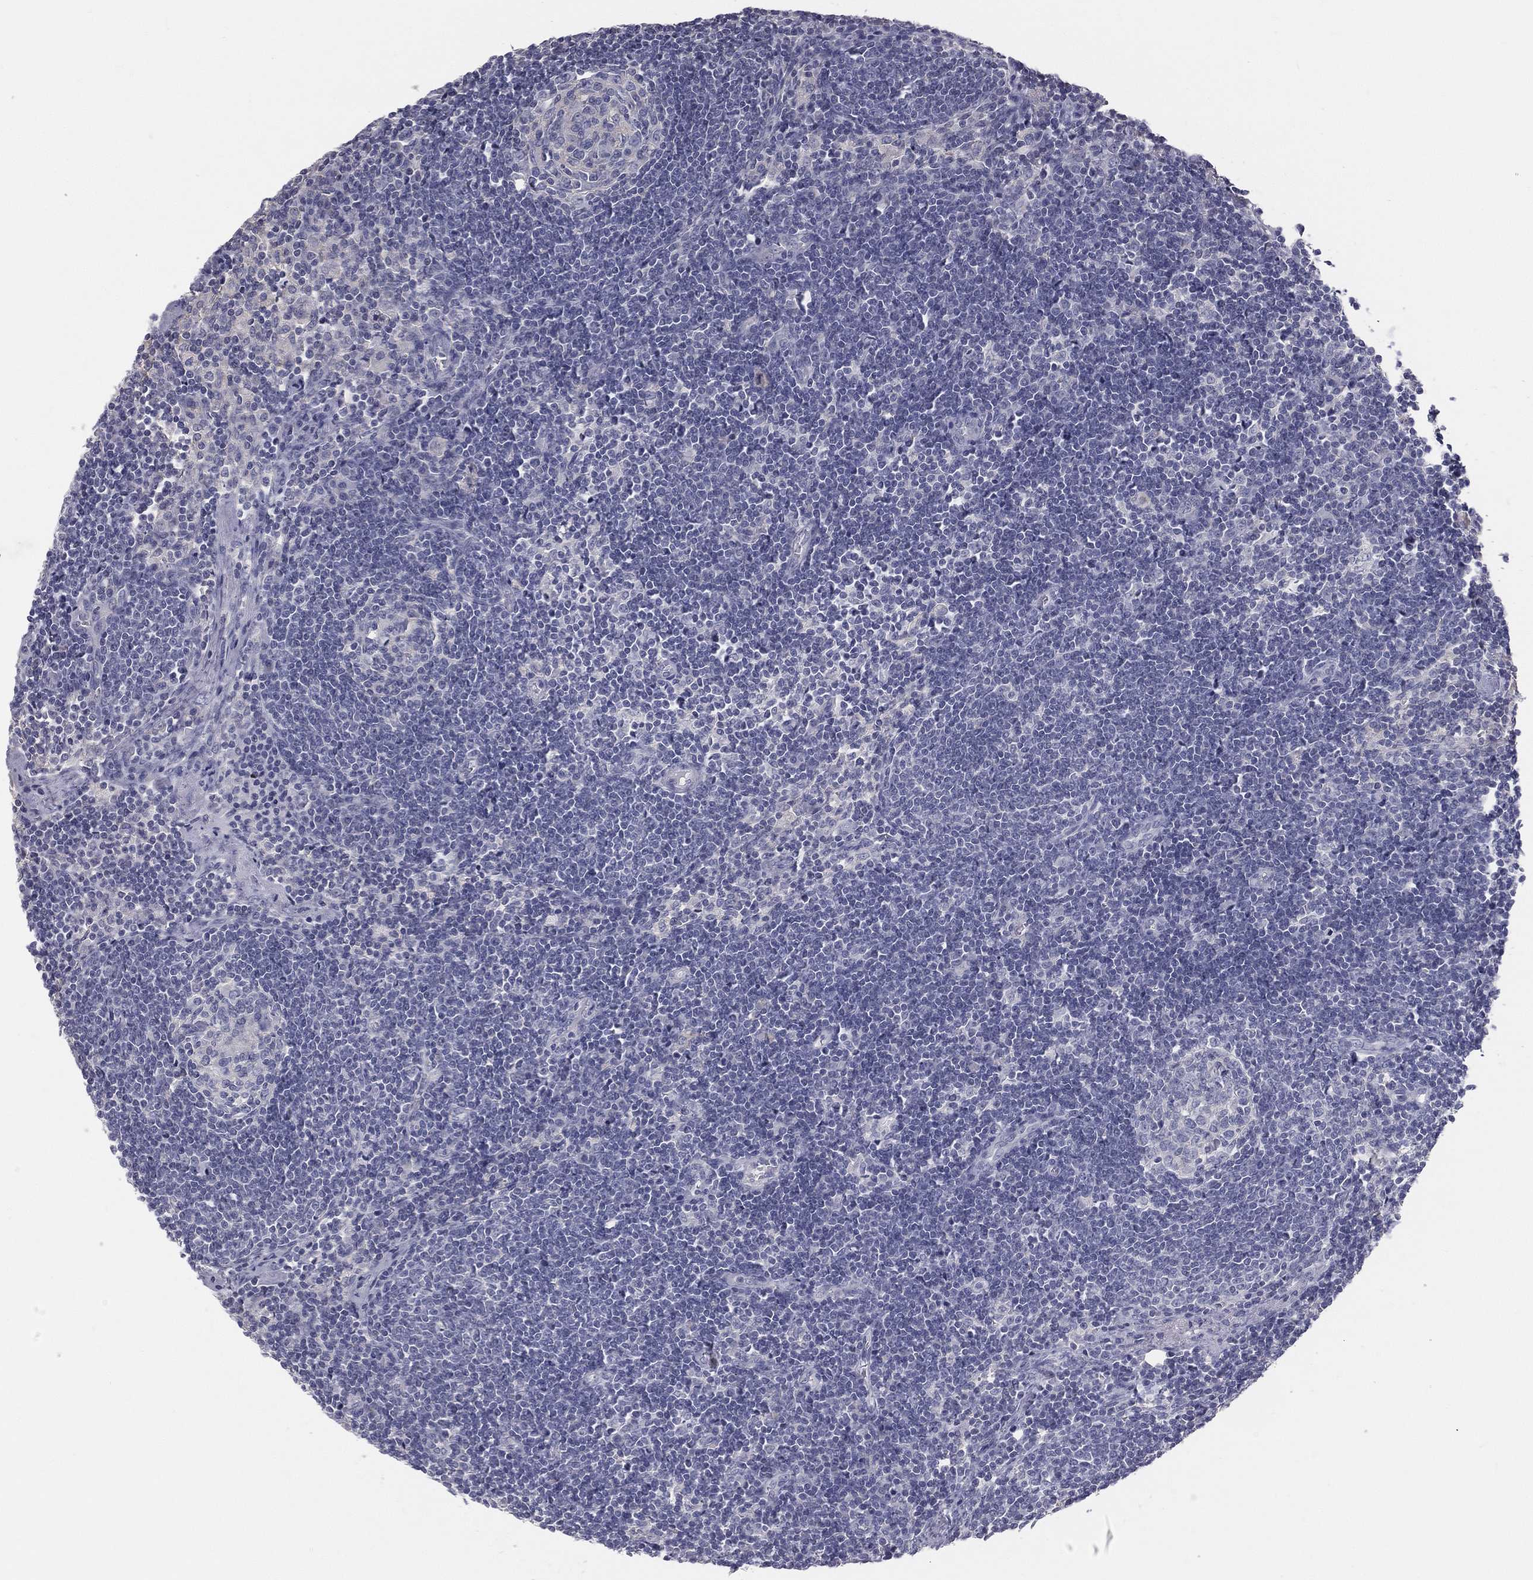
{"staining": {"intensity": "negative", "quantity": "none", "location": "none"}, "tissue": "lymph node", "cell_type": "Germinal center cells", "image_type": "normal", "snomed": [{"axis": "morphology", "description": "Normal tissue, NOS"}, {"axis": "morphology", "description": "Adenocarcinoma, NOS"}, {"axis": "topography", "description": "Lymph node"}, {"axis": "topography", "description": "Pancreas"}], "caption": "A high-resolution micrograph shows immunohistochemistry (IHC) staining of normal lymph node, which reveals no significant staining in germinal center cells.", "gene": "MUC13", "patient": {"sex": "female", "age": 58}}